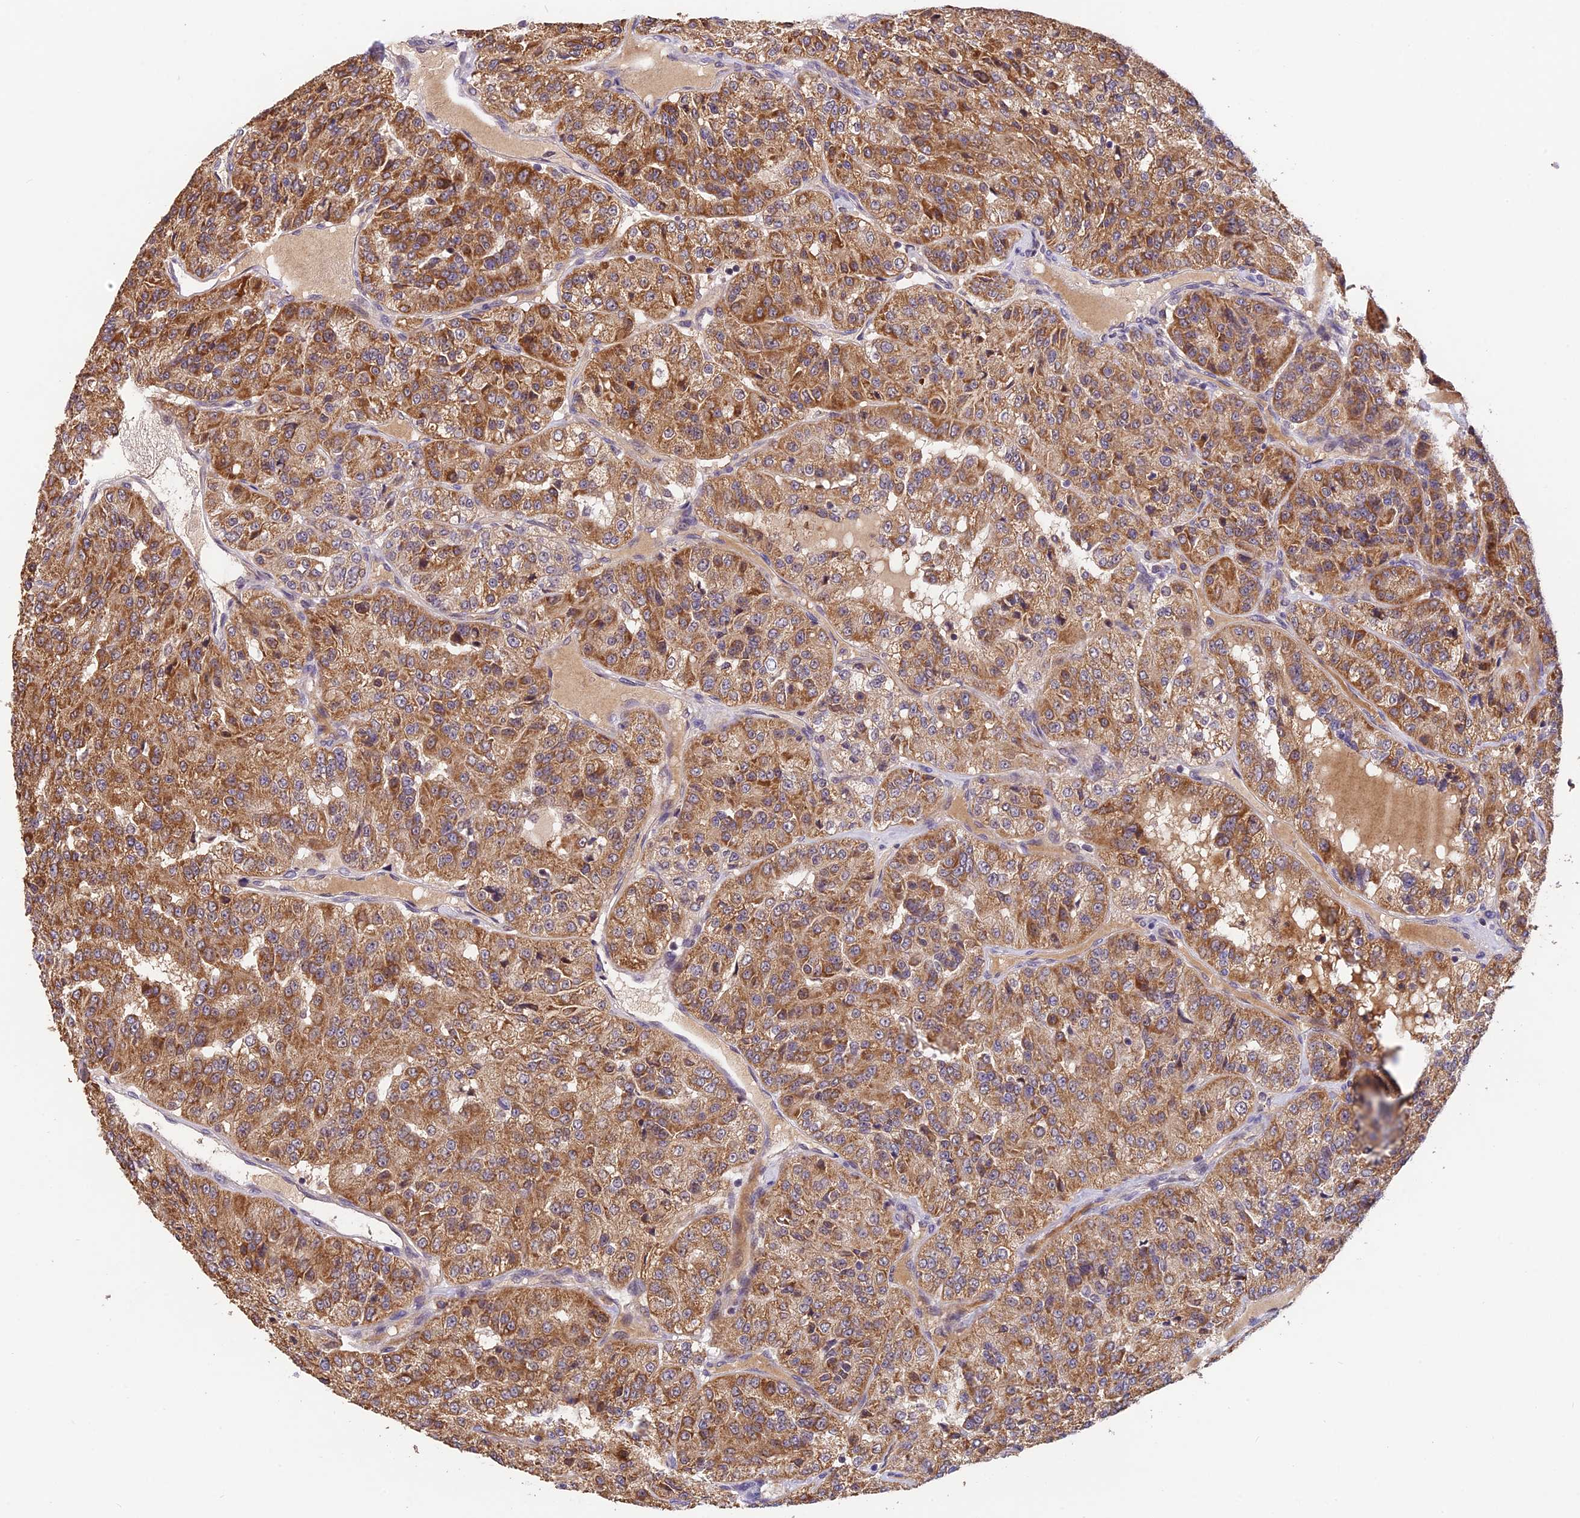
{"staining": {"intensity": "moderate", "quantity": ">75%", "location": "cytoplasmic/membranous"}, "tissue": "renal cancer", "cell_type": "Tumor cells", "image_type": "cancer", "snomed": [{"axis": "morphology", "description": "Adenocarcinoma, NOS"}, {"axis": "topography", "description": "Kidney"}], "caption": "A medium amount of moderate cytoplasmic/membranous expression is seen in approximately >75% of tumor cells in renal cancer tissue.", "gene": "MNS1", "patient": {"sex": "female", "age": 63}}